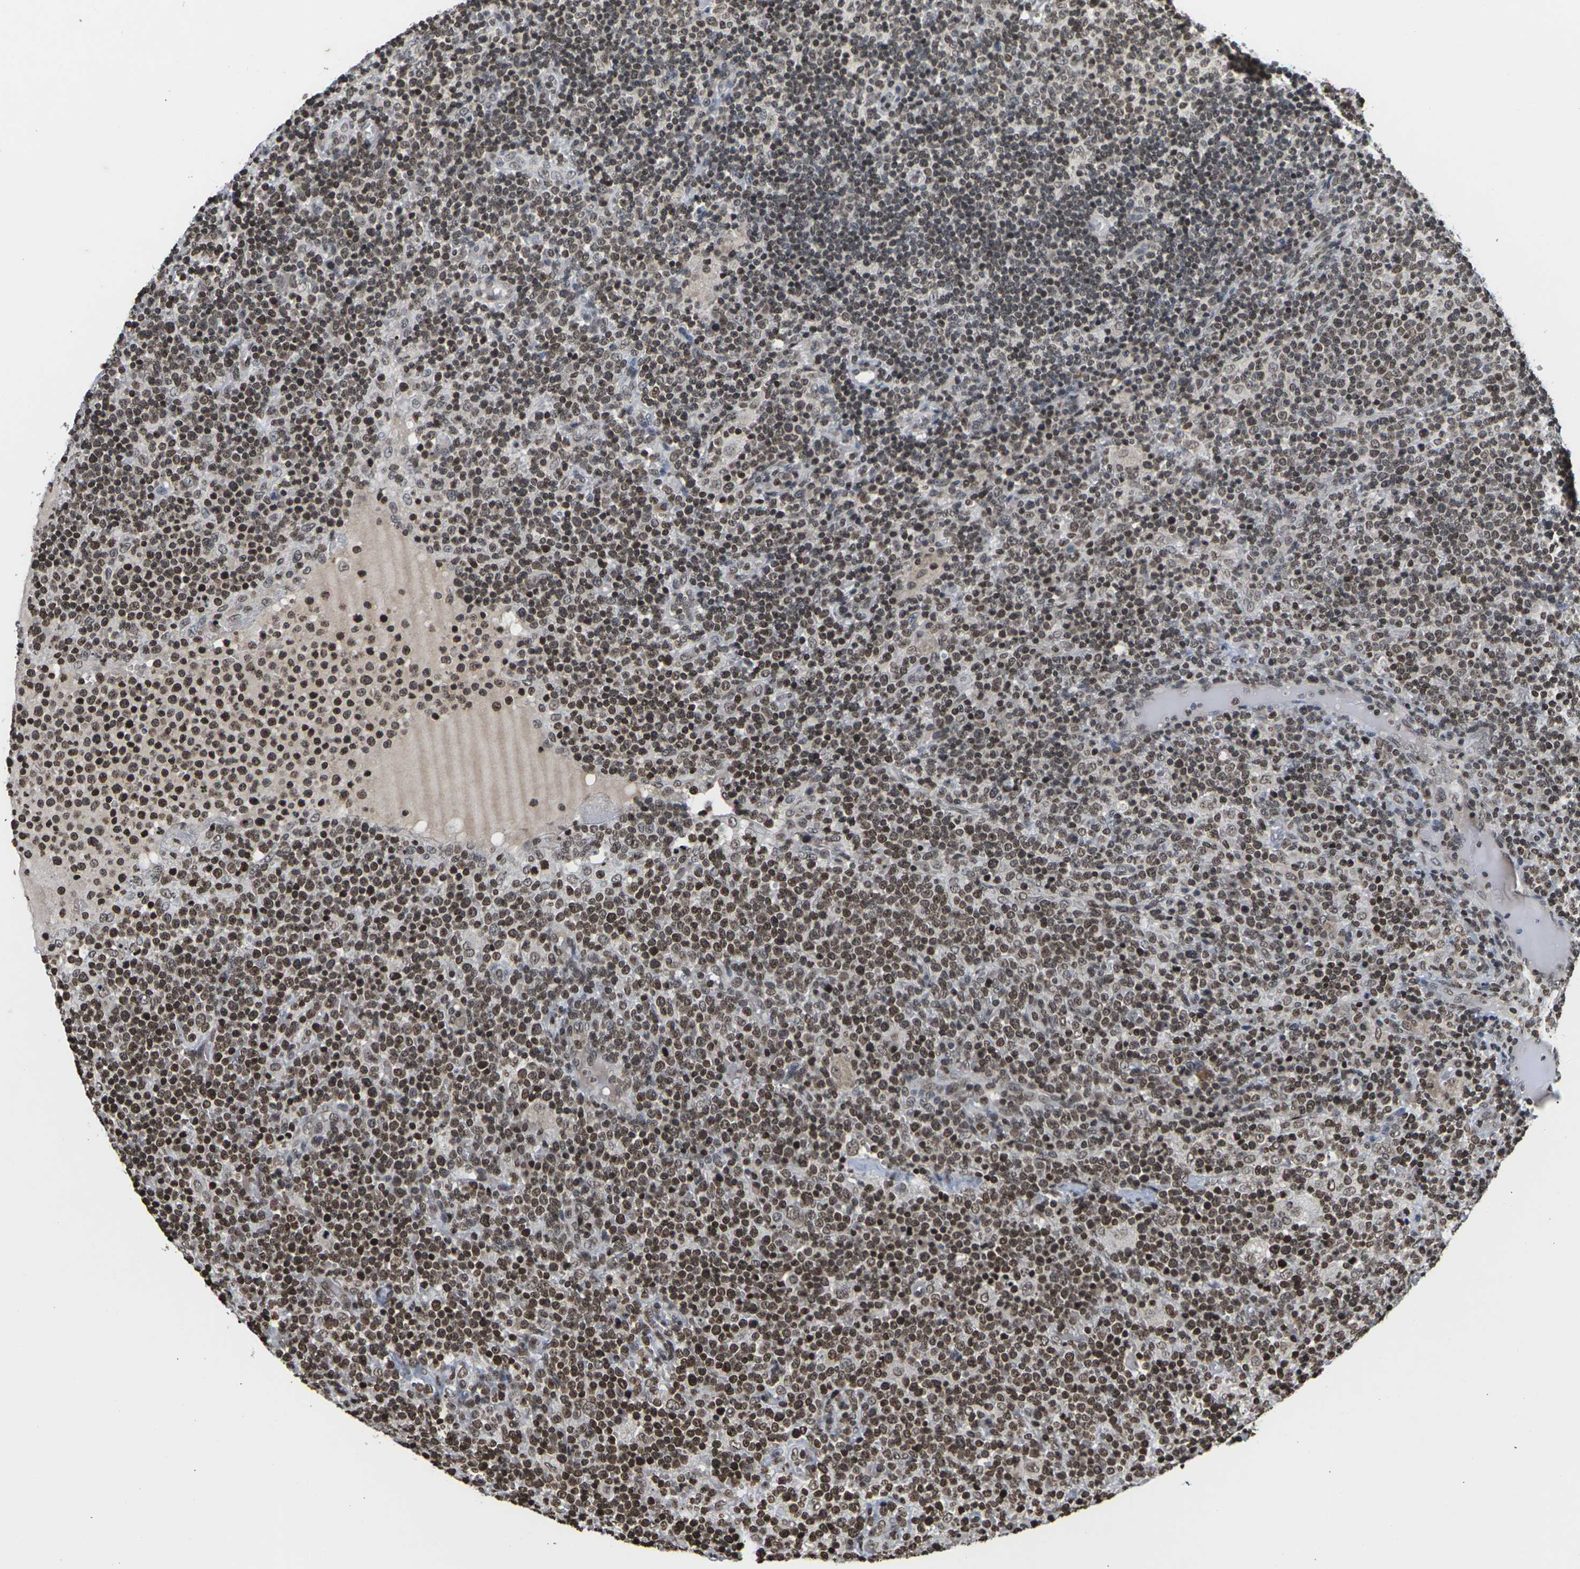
{"staining": {"intensity": "moderate", "quantity": ">75%", "location": "nuclear"}, "tissue": "lymphoma", "cell_type": "Tumor cells", "image_type": "cancer", "snomed": [{"axis": "morphology", "description": "Malignant lymphoma, non-Hodgkin's type, High grade"}, {"axis": "topography", "description": "Lymph node"}], "caption": "This micrograph demonstrates lymphoma stained with IHC to label a protein in brown. The nuclear of tumor cells show moderate positivity for the protein. Nuclei are counter-stained blue.", "gene": "ETV5", "patient": {"sex": "male", "age": 61}}